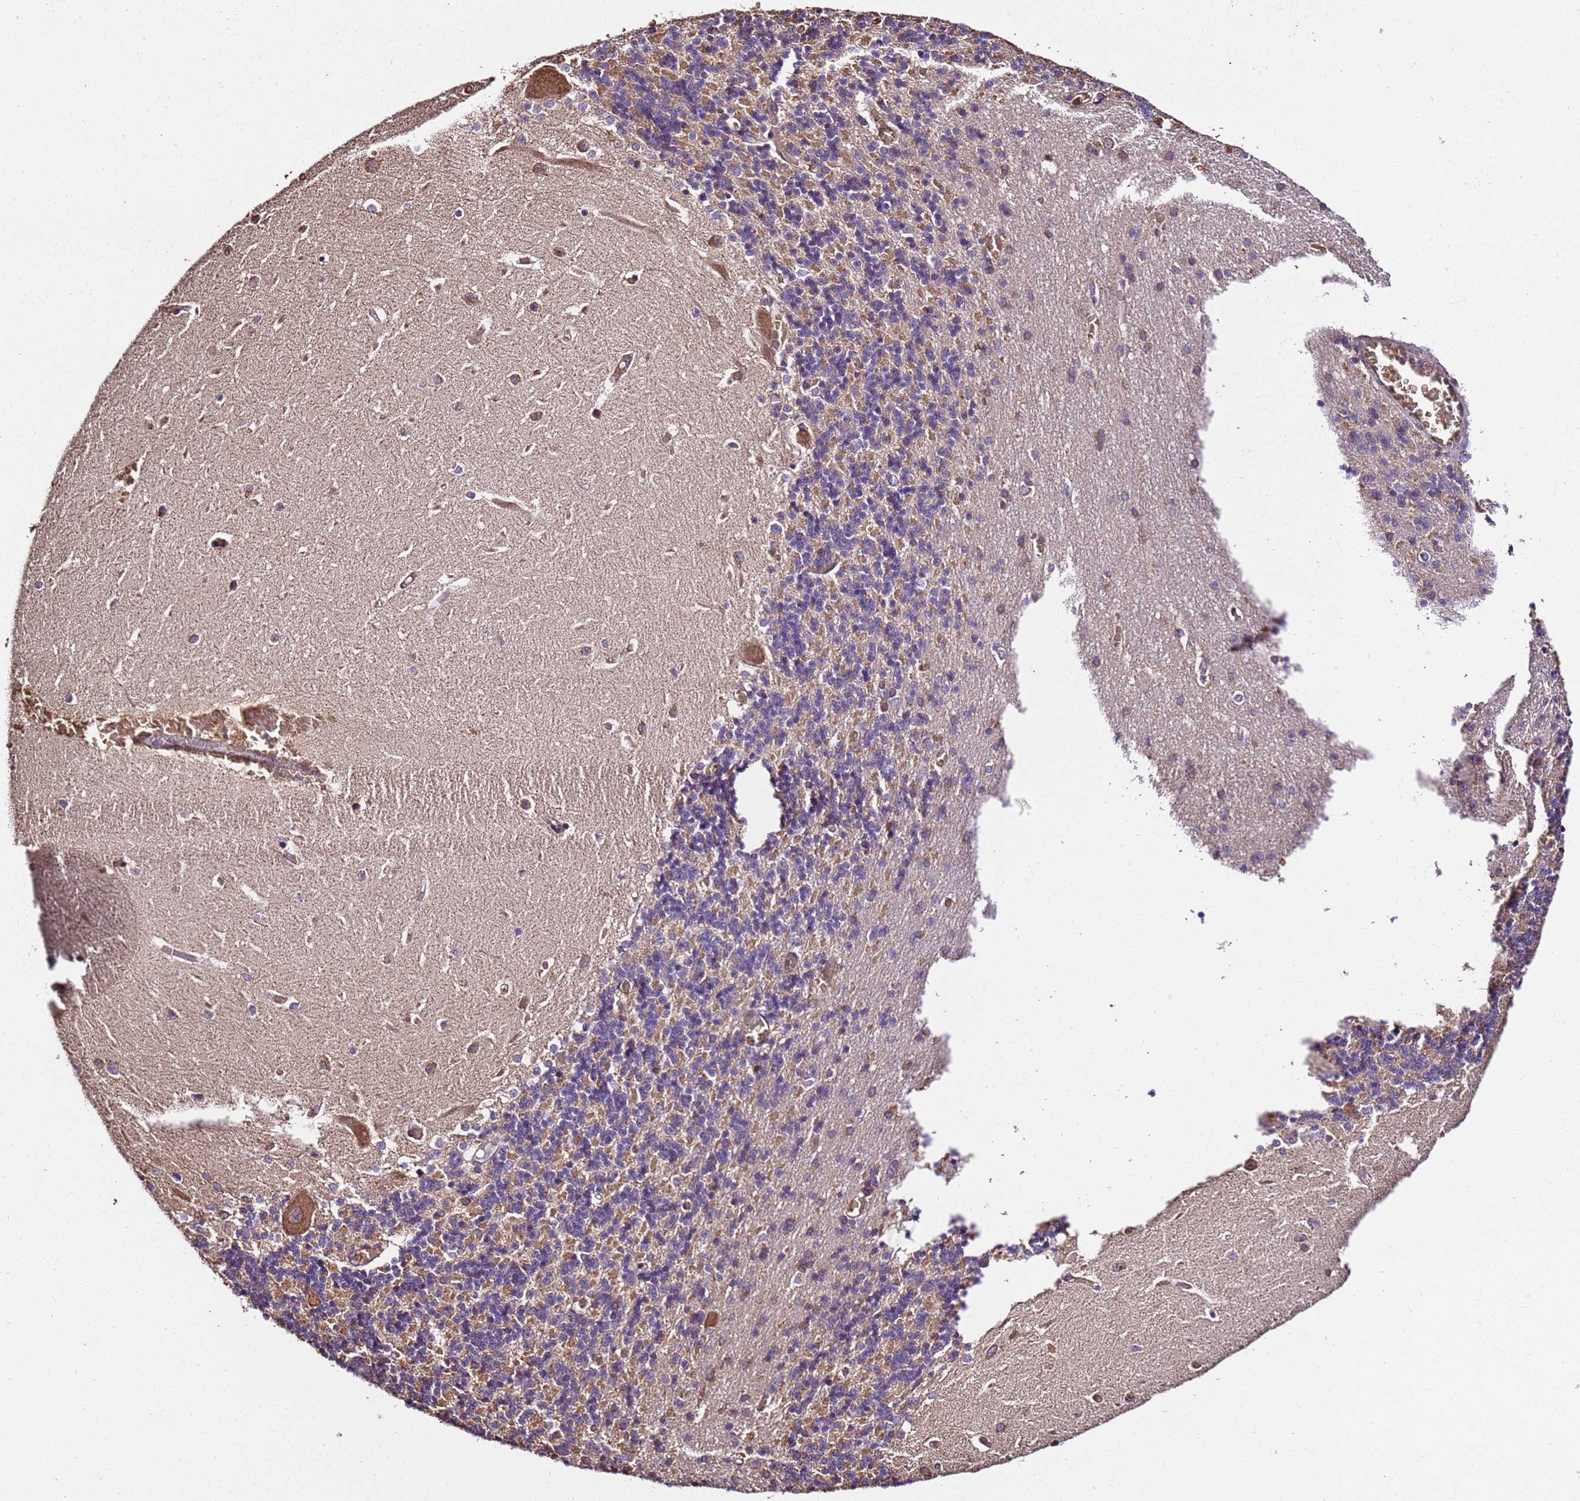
{"staining": {"intensity": "moderate", "quantity": "25%-75%", "location": "cytoplasmic/membranous"}, "tissue": "cerebellum", "cell_type": "Cells in granular layer", "image_type": "normal", "snomed": [{"axis": "morphology", "description": "Normal tissue, NOS"}, {"axis": "topography", "description": "Cerebellum"}], "caption": "DAB immunohistochemical staining of benign cerebellum reveals moderate cytoplasmic/membranous protein expression in about 25%-75% of cells in granular layer.", "gene": "LRRIQ1", "patient": {"sex": "male", "age": 37}}